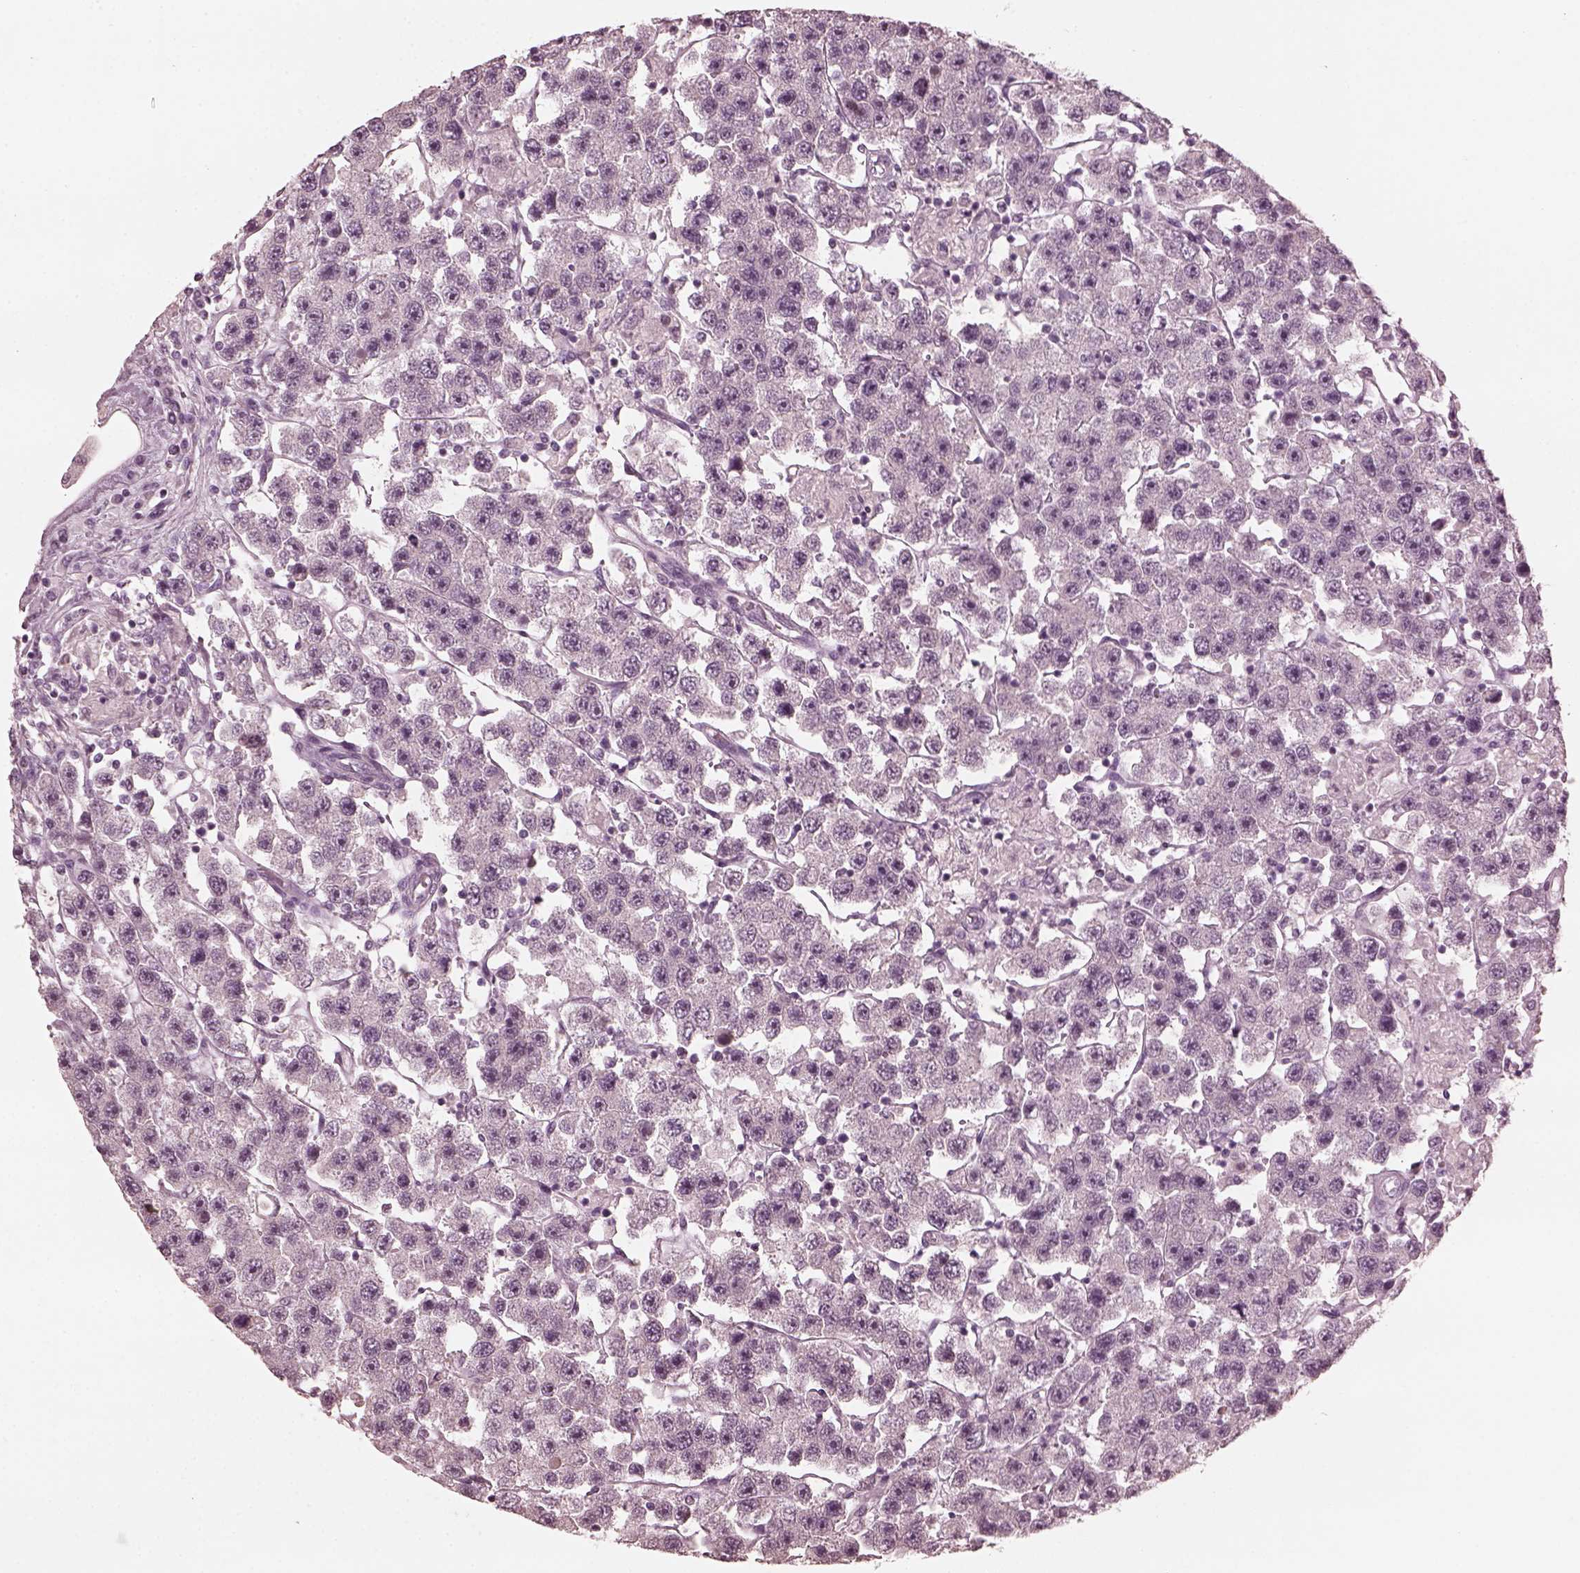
{"staining": {"intensity": "negative", "quantity": "none", "location": "none"}, "tissue": "testis cancer", "cell_type": "Tumor cells", "image_type": "cancer", "snomed": [{"axis": "morphology", "description": "Seminoma, NOS"}, {"axis": "topography", "description": "Testis"}], "caption": "Immunohistochemistry (IHC) of seminoma (testis) demonstrates no positivity in tumor cells.", "gene": "CCDC170", "patient": {"sex": "male", "age": 45}}